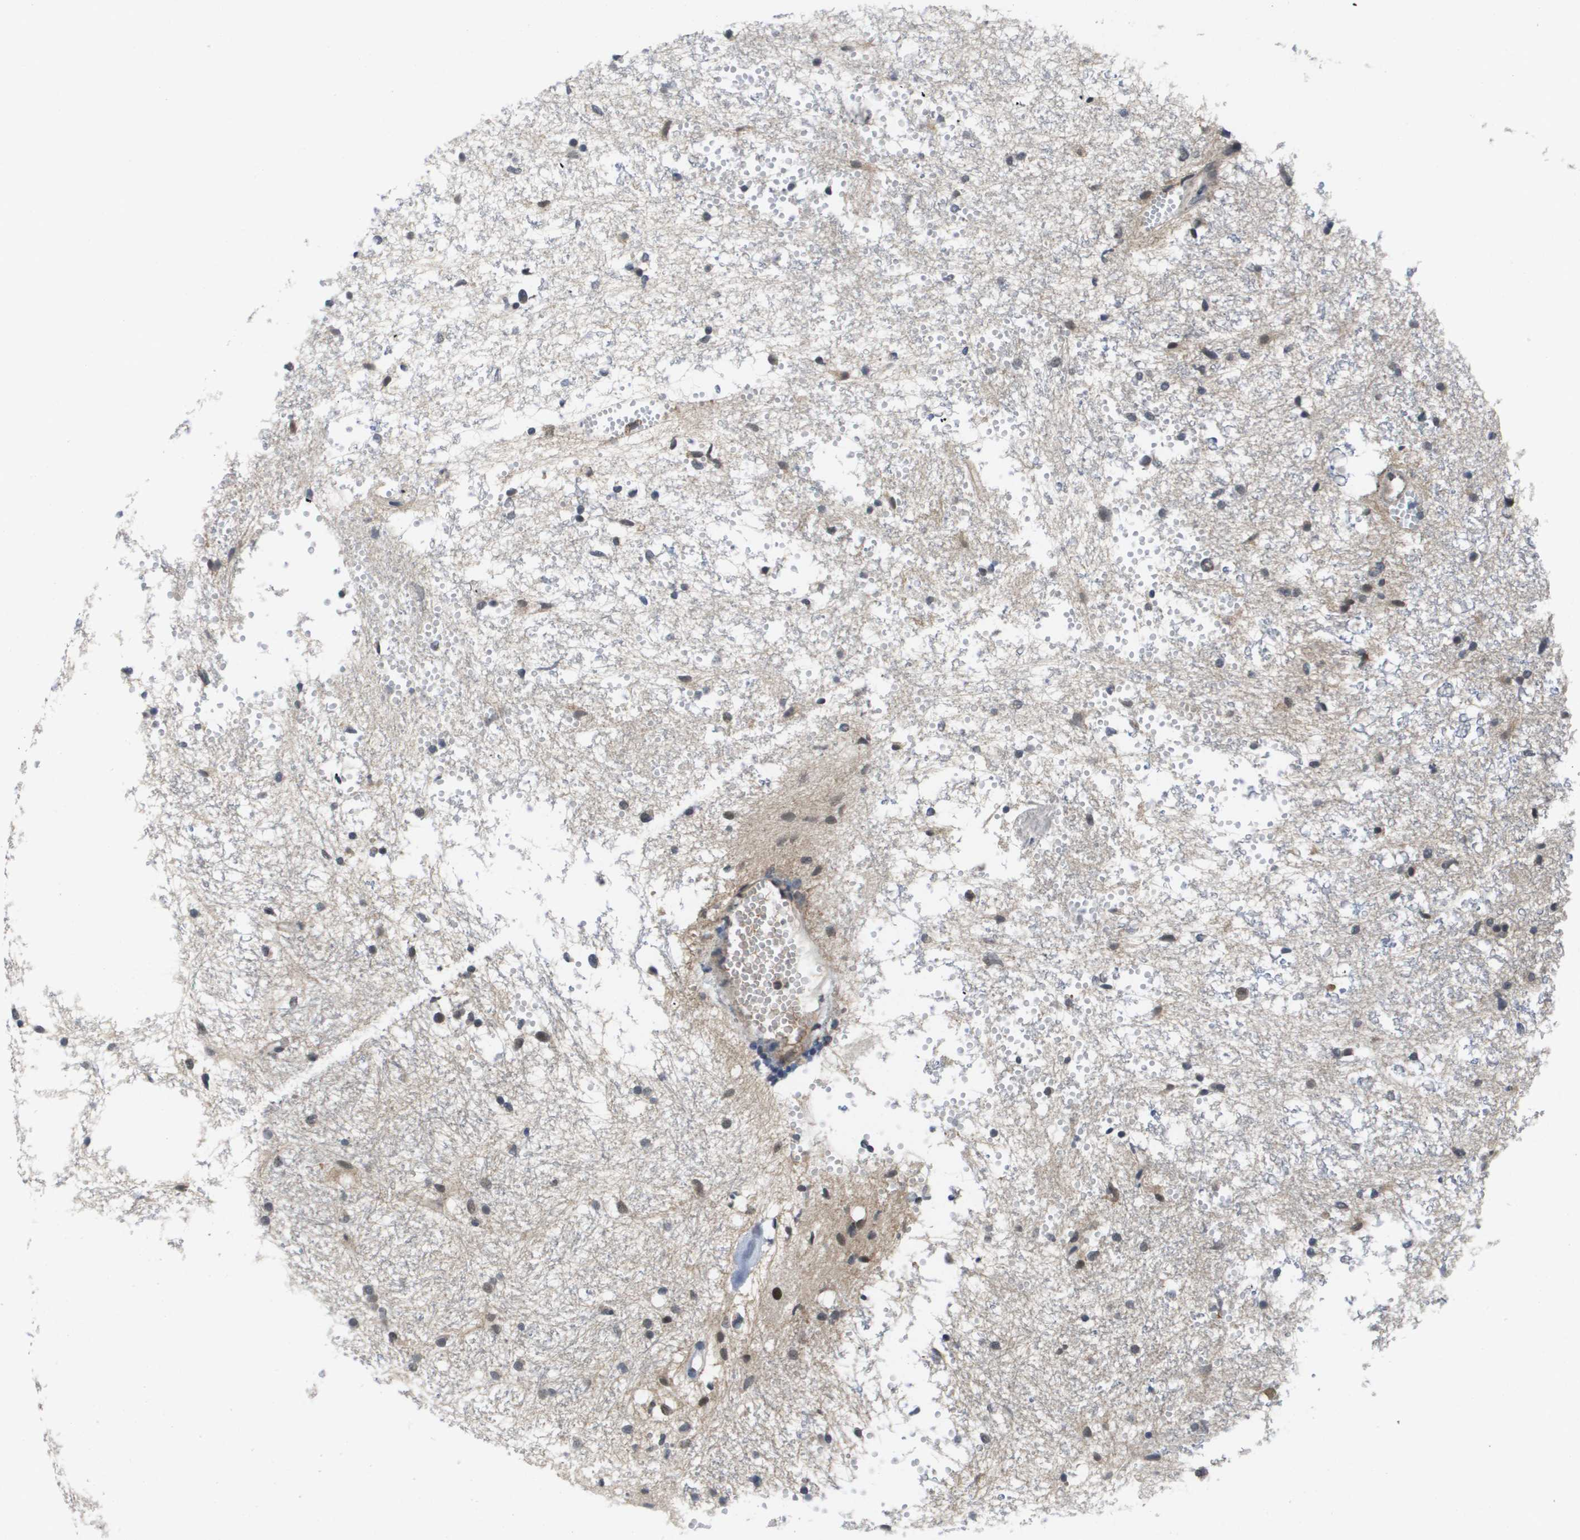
{"staining": {"intensity": "weak", "quantity": "25%-75%", "location": "nuclear"}, "tissue": "glioma", "cell_type": "Tumor cells", "image_type": "cancer", "snomed": [{"axis": "morphology", "description": "Glioma, malignant, High grade"}, {"axis": "topography", "description": "Brain"}], "caption": "Protein analysis of malignant glioma (high-grade) tissue demonstrates weak nuclear positivity in approximately 25%-75% of tumor cells. (IHC, brightfield microscopy, high magnification).", "gene": "AMBRA1", "patient": {"sex": "female", "age": 59}}